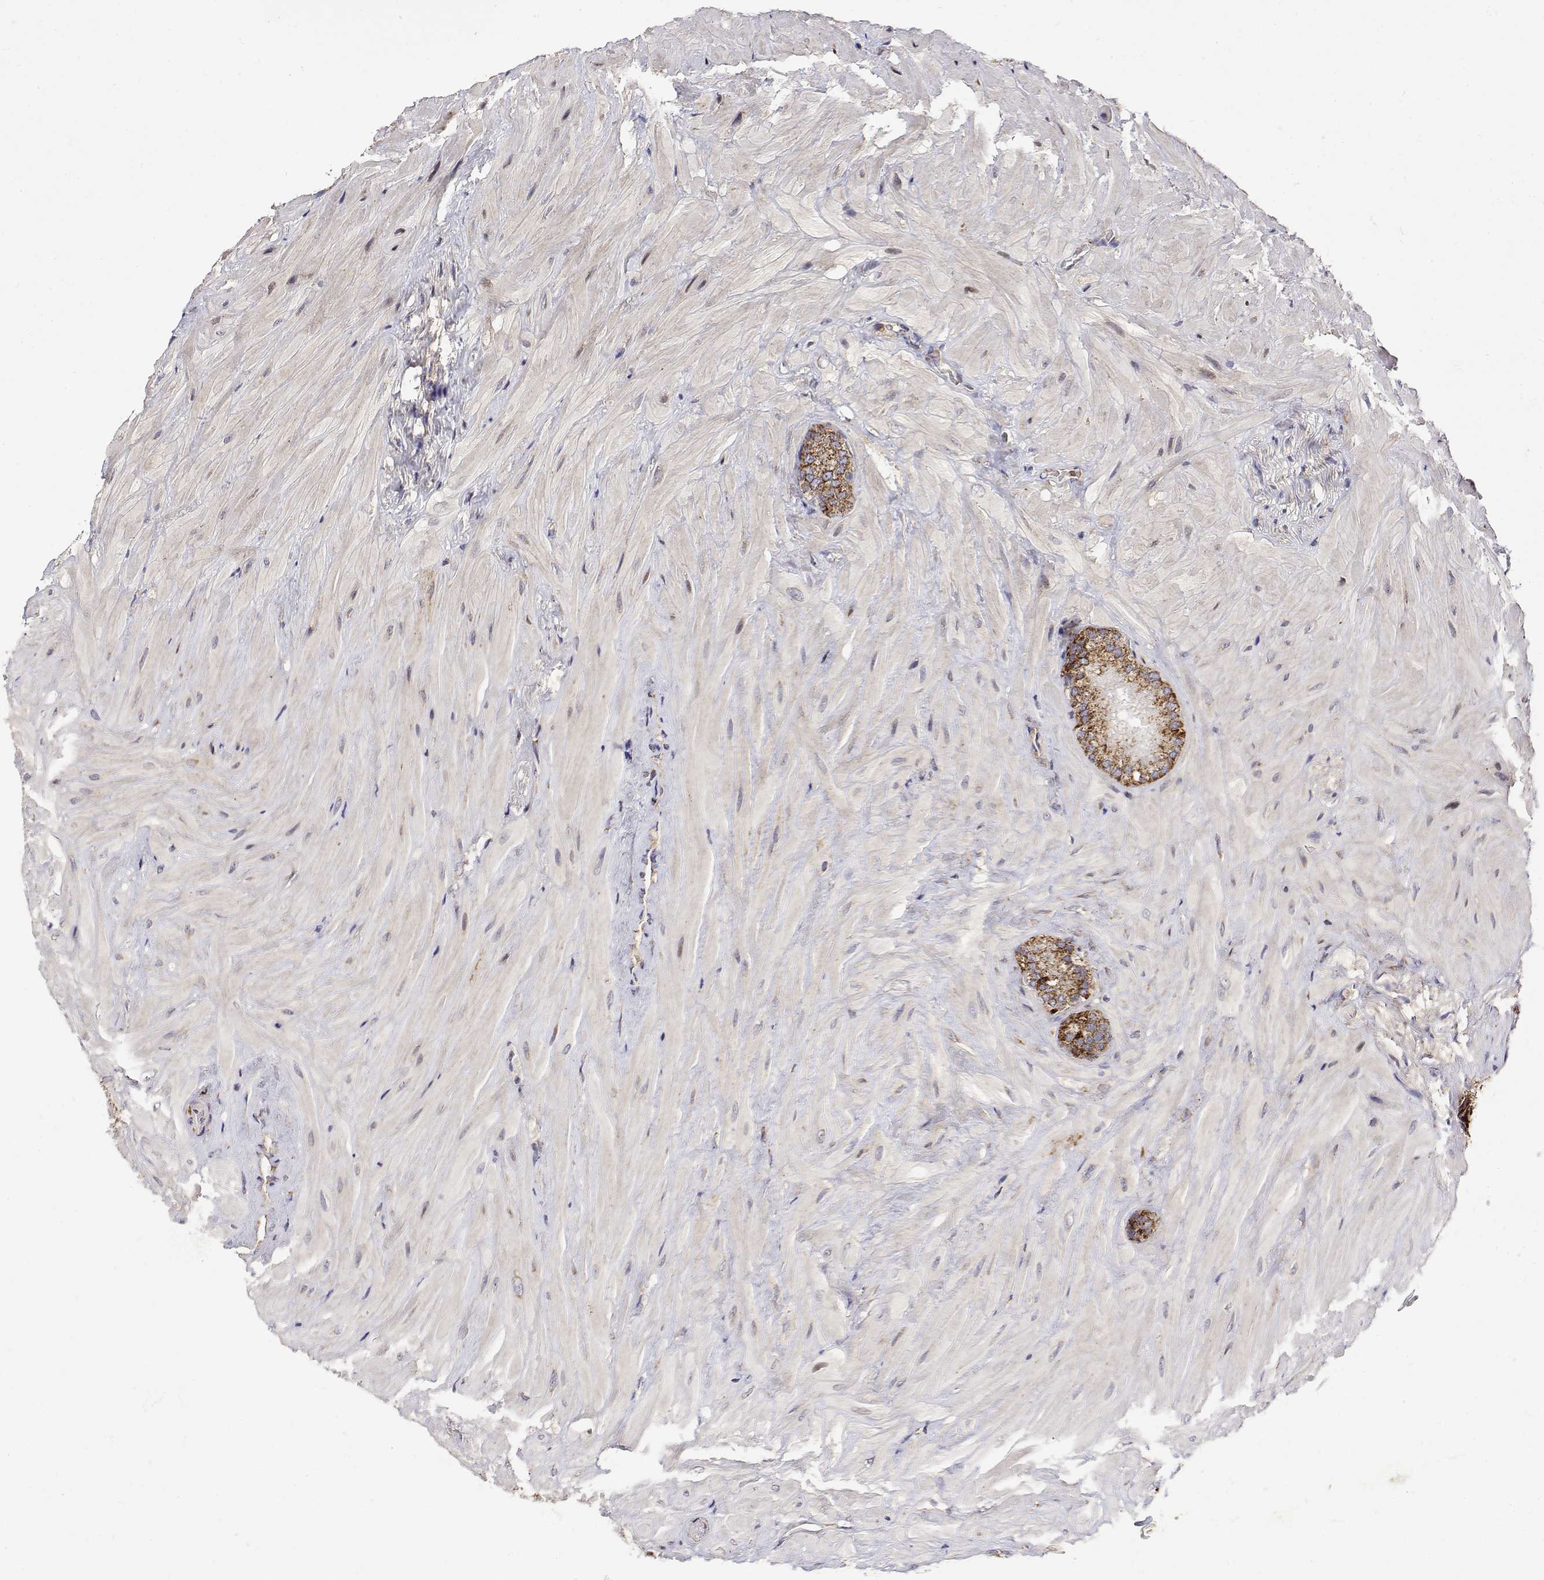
{"staining": {"intensity": "moderate", "quantity": ">75%", "location": "cytoplasmic/membranous"}, "tissue": "seminal vesicle", "cell_type": "Glandular cells", "image_type": "normal", "snomed": [{"axis": "morphology", "description": "Normal tissue, NOS"}, {"axis": "topography", "description": "Seminal veicle"}], "caption": "This photomicrograph exhibits normal seminal vesicle stained with IHC to label a protein in brown. The cytoplasmic/membranous of glandular cells show moderate positivity for the protein. Nuclei are counter-stained blue.", "gene": "GADD45GIP1", "patient": {"sex": "male", "age": 57}}